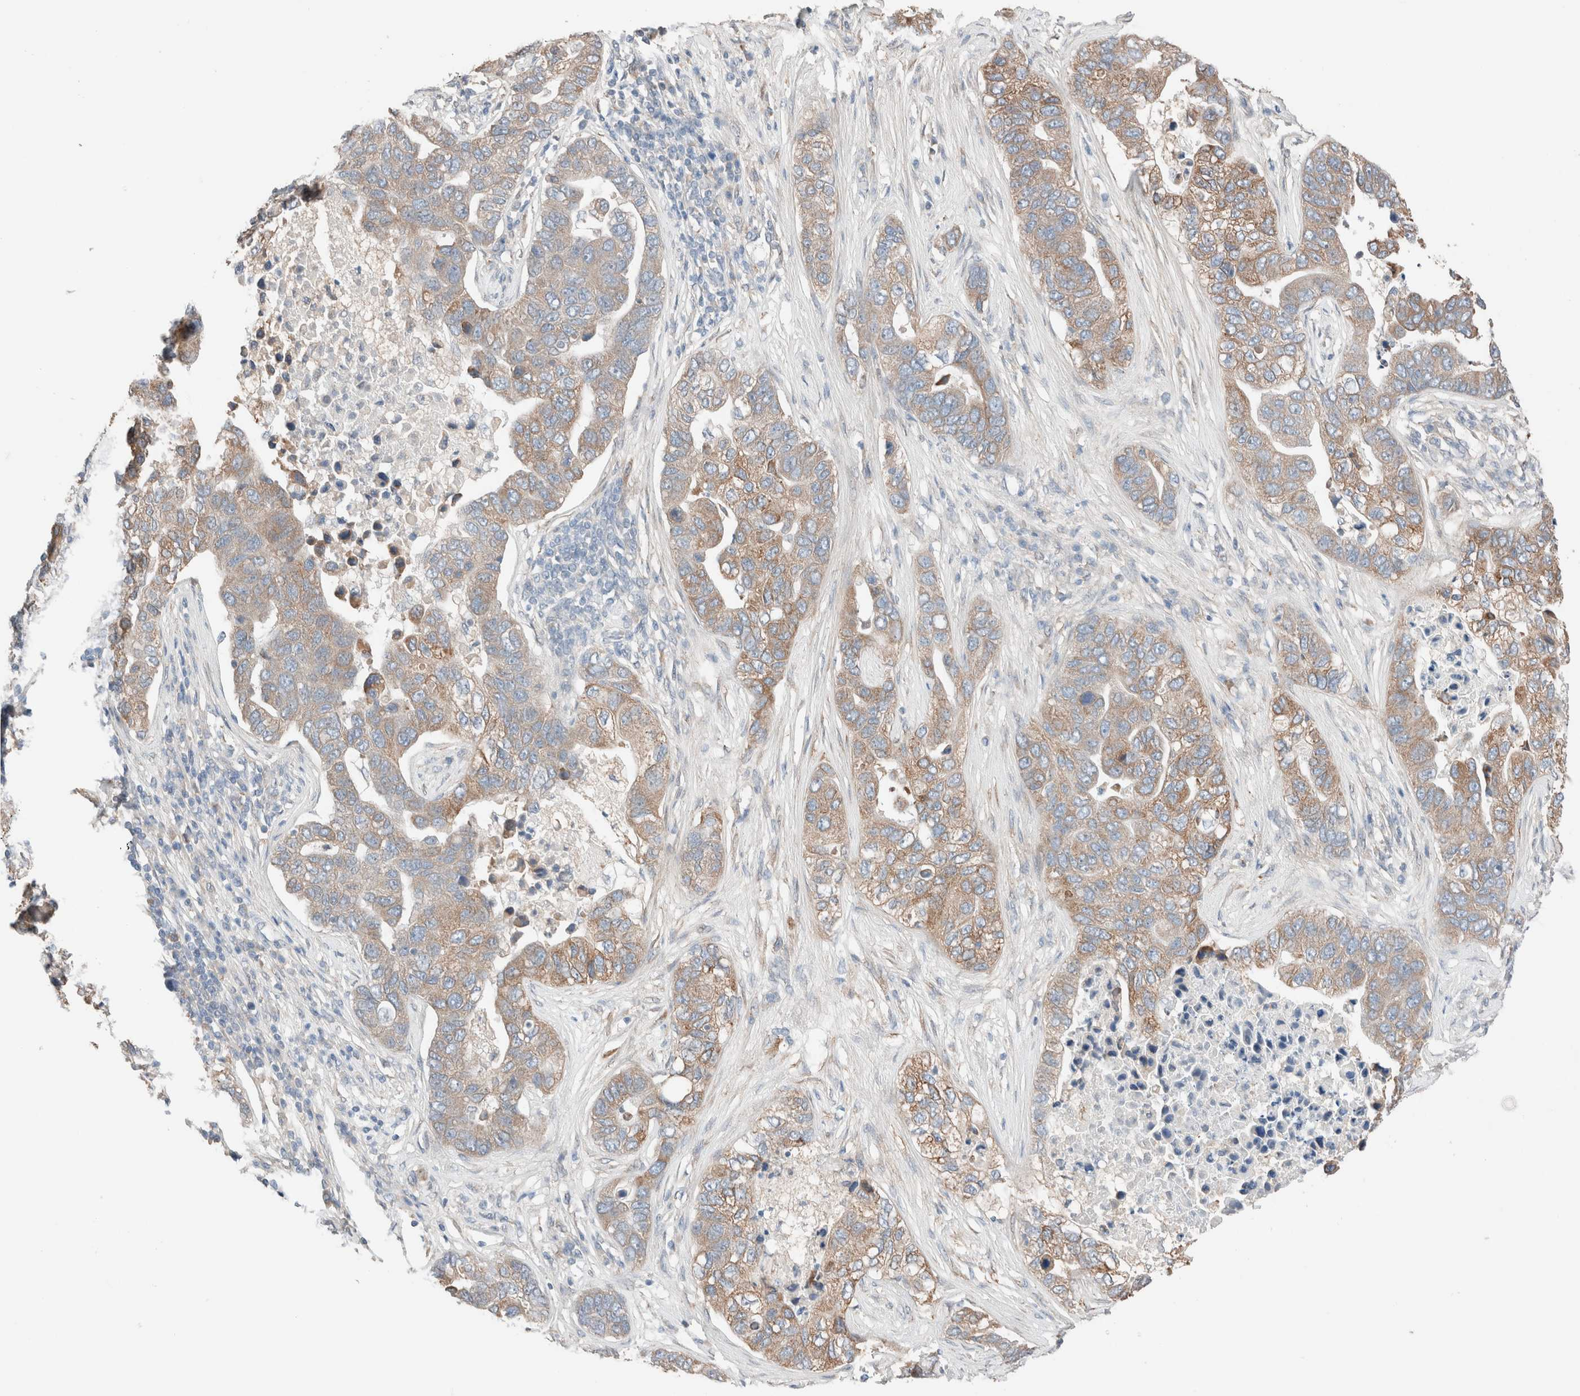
{"staining": {"intensity": "weak", "quantity": ">75%", "location": "cytoplasmic/membranous"}, "tissue": "pancreatic cancer", "cell_type": "Tumor cells", "image_type": "cancer", "snomed": [{"axis": "morphology", "description": "Adenocarcinoma, NOS"}, {"axis": "topography", "description": "Pancreas"}], "caption": "Human adenocarcinoma (pancreatic) stained with a protein marker exhibits weak staining in tumor cells.", "gene": "PCM1", "patient": {"sex": "female", "age": 61}}